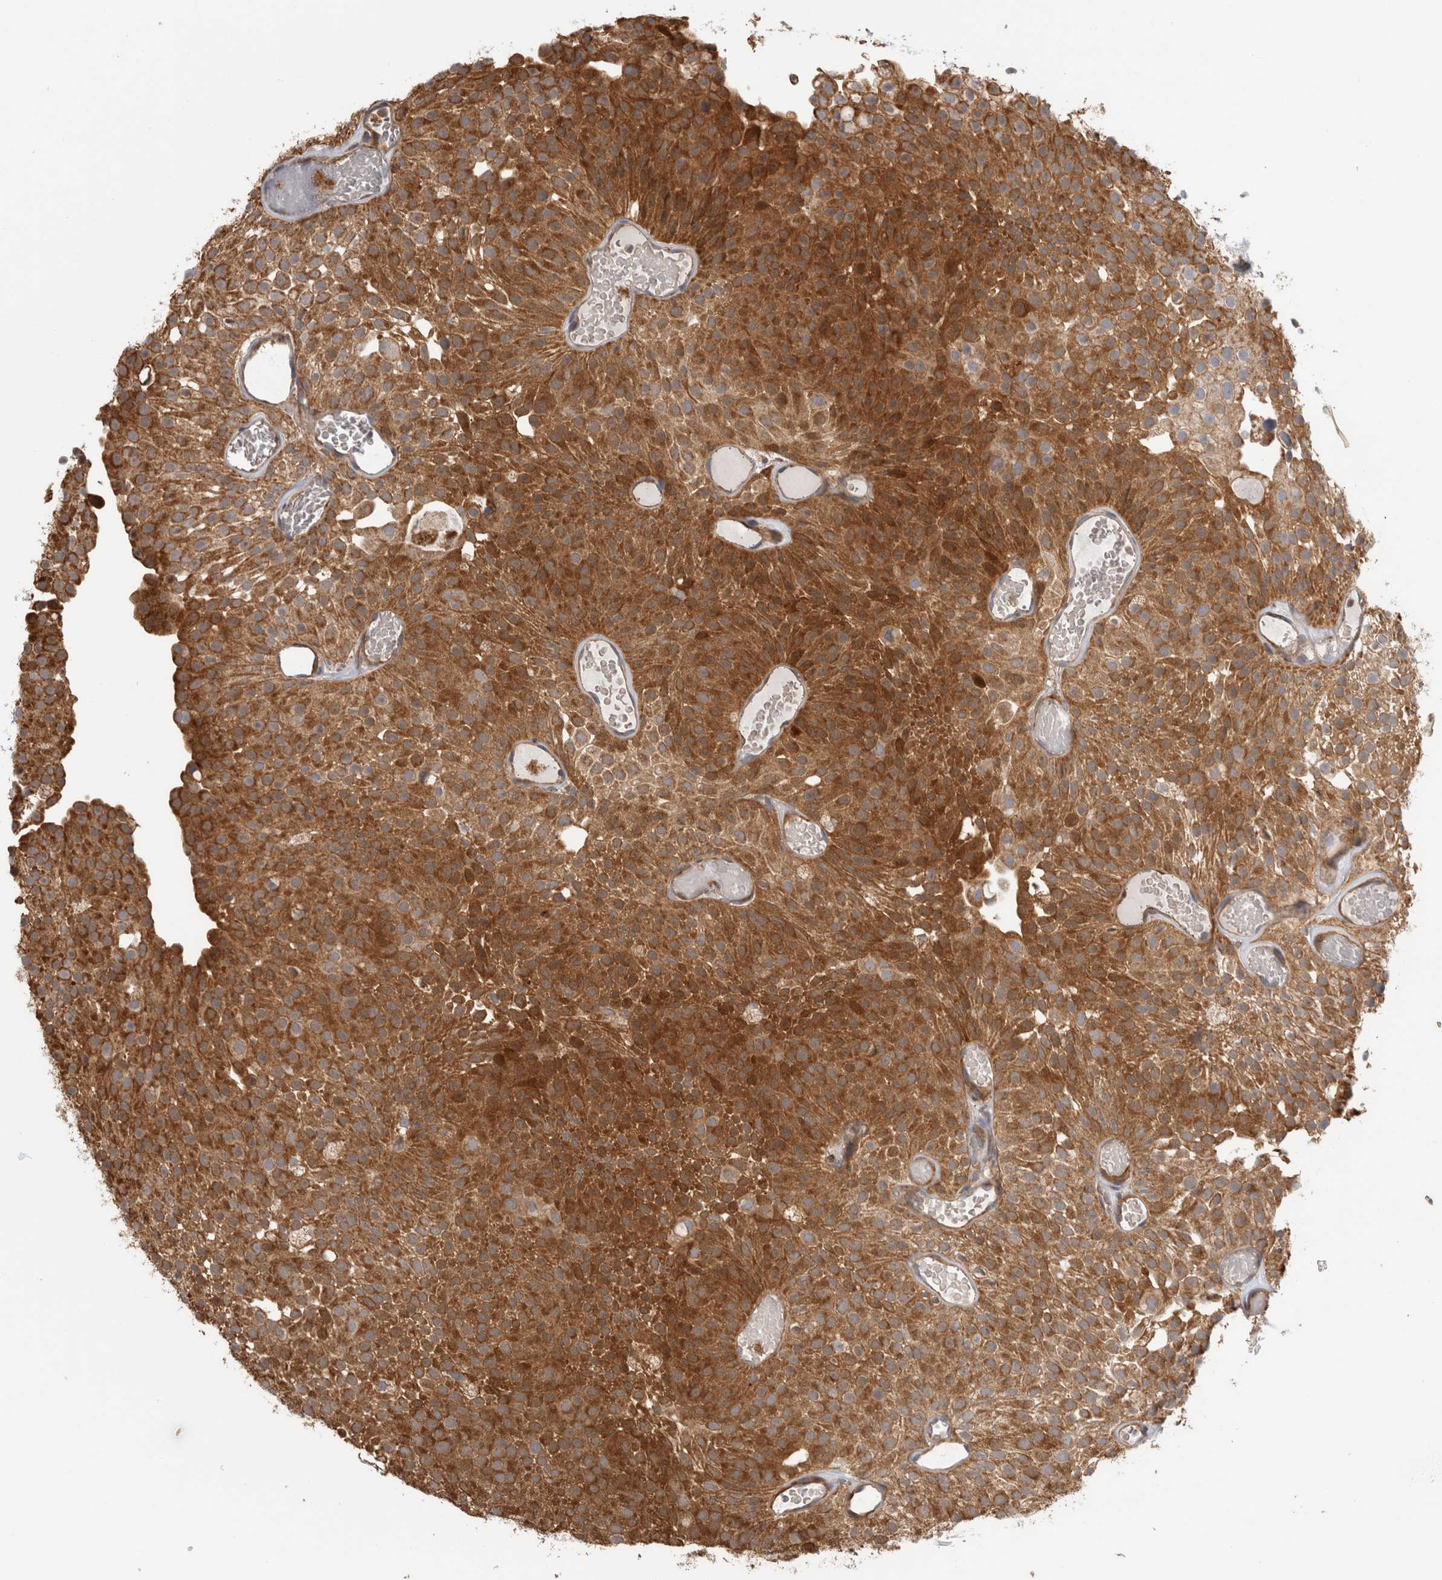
{"staining": {"intensity": "strong", "quantity": ">75%", "location": "cytoplasmic/membranous"}, "tissue": "urothelial cancer", "cell_type": "Tumor cells", "image_type": "cancer", "snomed": [{"axis": "morphology", "description": "Urothelial carcinoma, Low grade"}, {"axis": "topography", "description": "Urinary bladder"}], "caption": "Low-grade urothelial carcinoma stained with DAB immunohistochemistry (IHC) displays high levels of strong cytoplasmic/membranous expression in about >75% of tumor cells. The staining was performed using DAB to visualize the protein expression in brown, while the nuclei were stained in blue with hematoxylin (Magnification: 20x).", "gene": "SFXN2", "patient": {"sex": "male", "age": 78}}